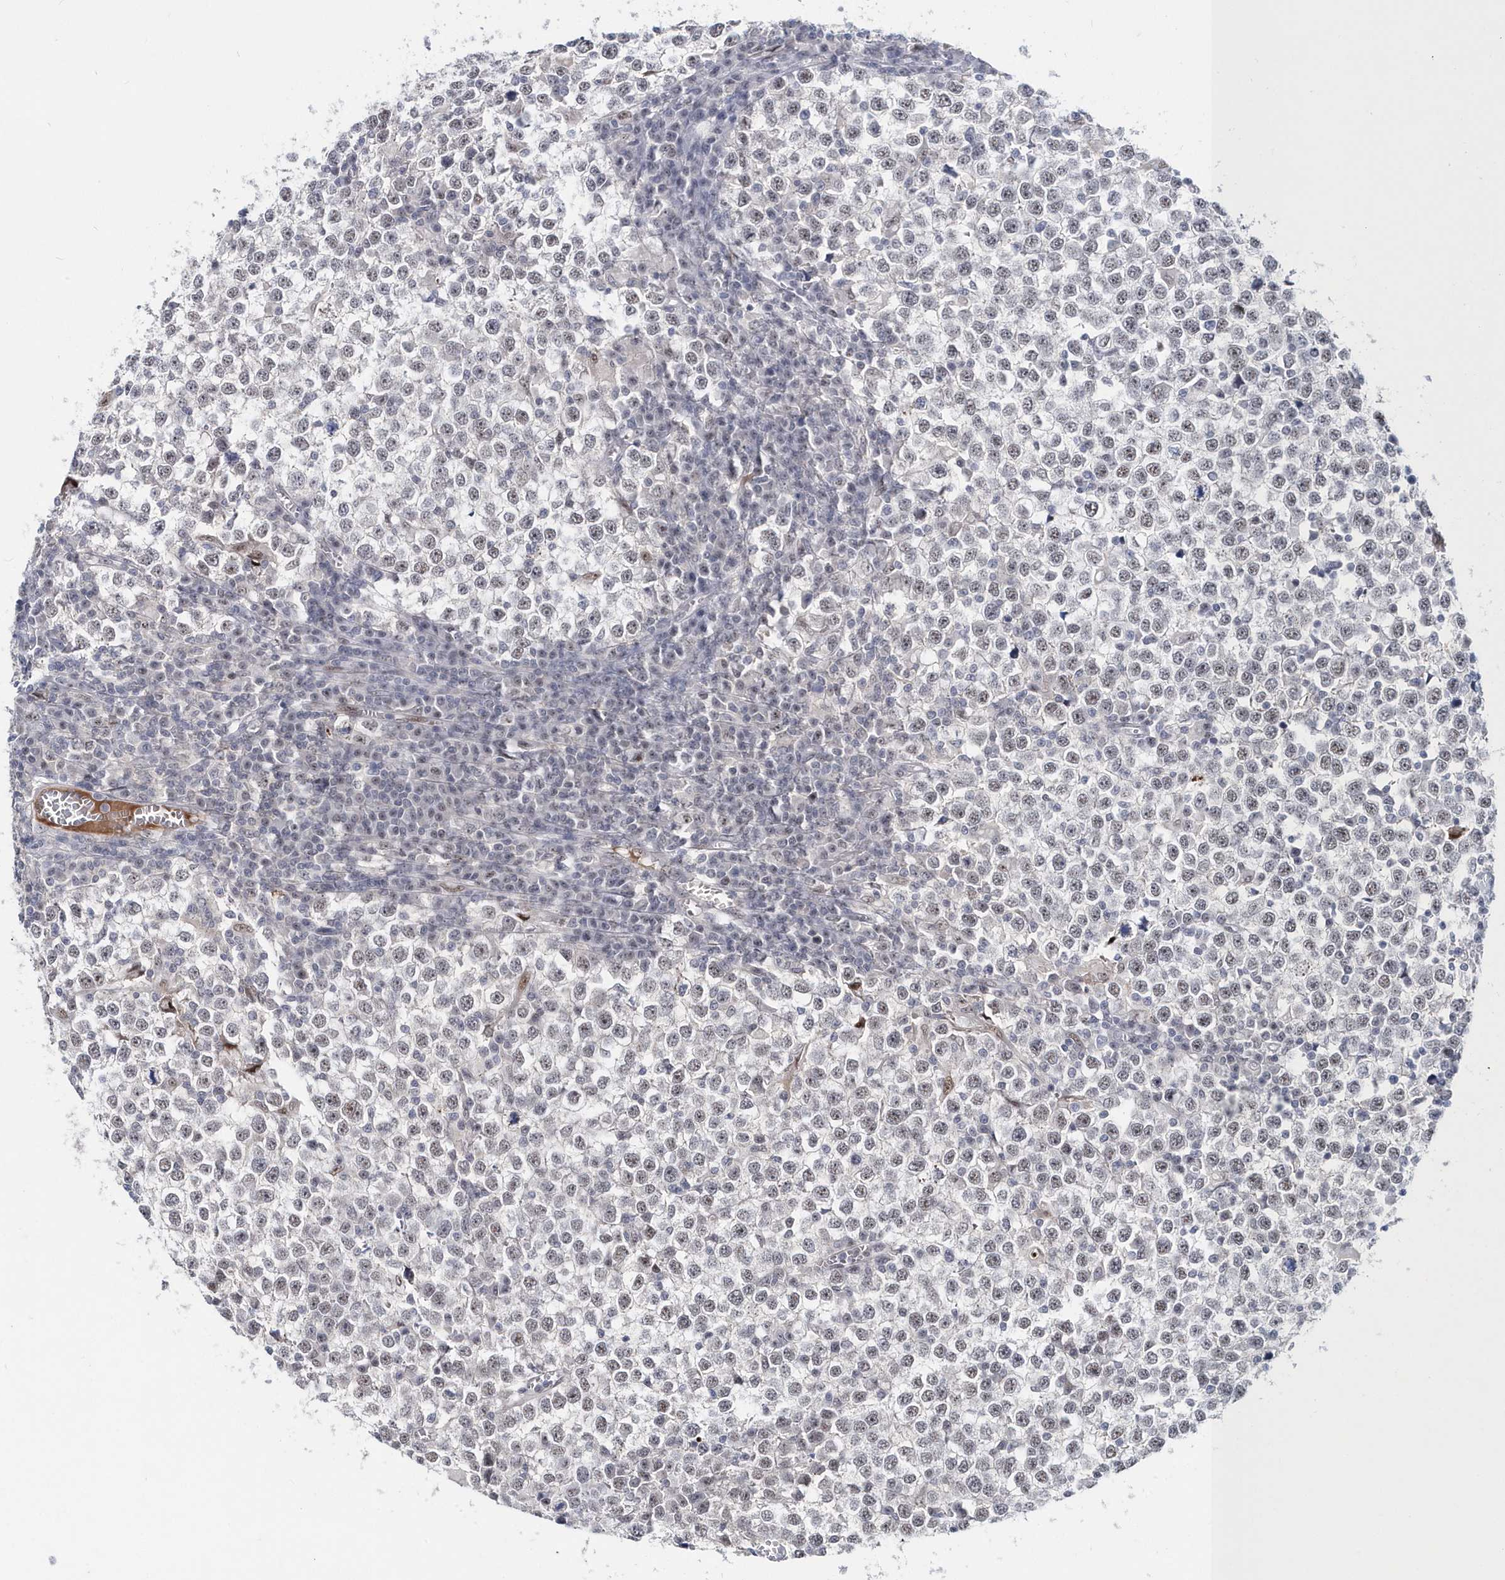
{"staining": {"intensity": "negative", "quantity": "none", "location": "none"}, "tissue": "testis cancer", "cell_type": "Tumor cells", "image_type": "cancer", "snomed": [{"axis": "morphology", "description": "Seminoma, NOS"}, {"axis": "topography", "description": "Testis"}], "caption": "There is no significant expression in tumor cells of testis cancer.", "gene": "ASCL4", "patient": {"sex": "male", "age": 65}}